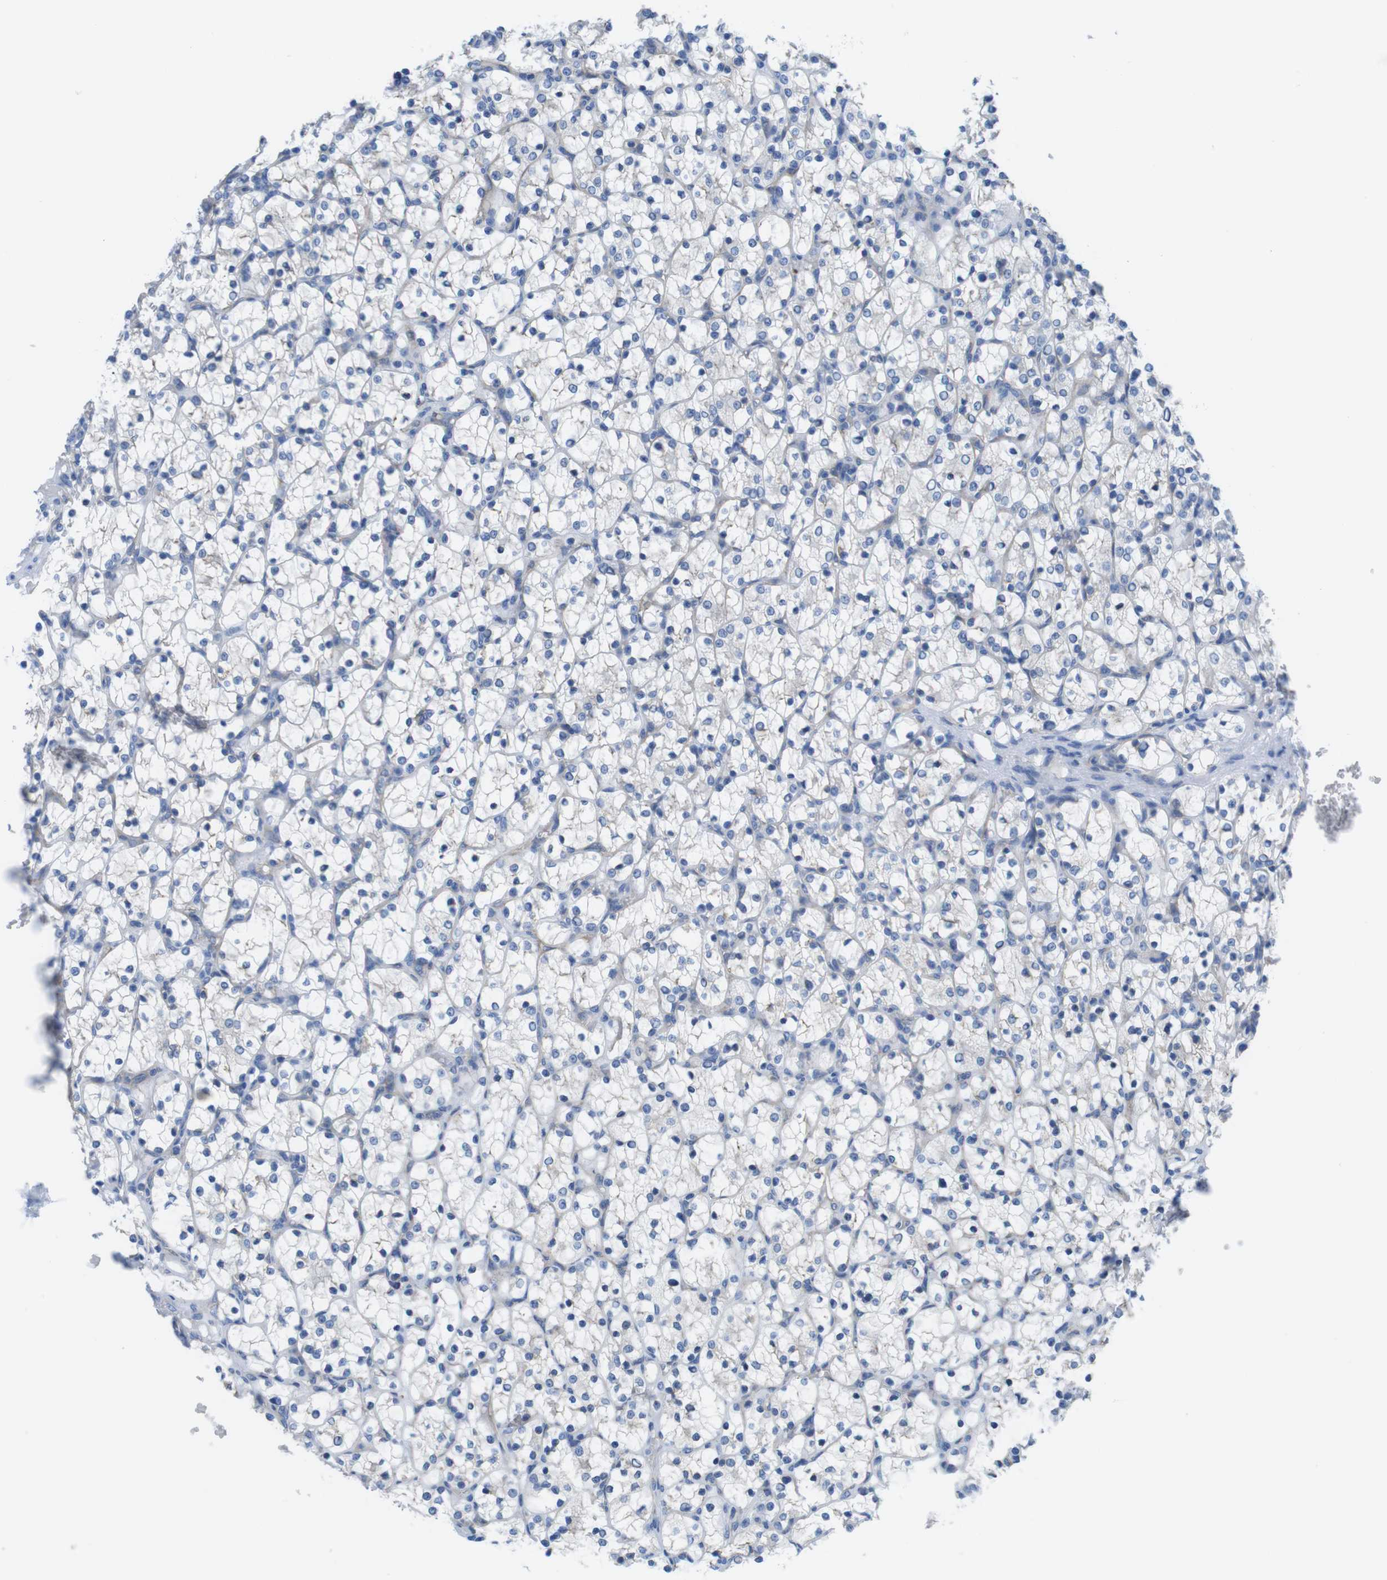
{"staining": {"intensity": "negative", "quantity": "none", "location": "none"}, "tissue": "renal cancer", "cell_type": "Tumor cells", "image_type": "cancer", "snomed": [{"axis": "morphology", "description": "Adenocarcinoma, NOS"}, {"axis": "topography", "description": "Kidney"}], "caption": "A photomicrograph of adenocarcinoma (renal) stained for a protein demonstrates no brown staining in tumor cells. Brightfield microscopy of IHC stained with DAB (brown) and hematoxylin (blue), captured at high magnification.", "gene": "CDH8", "patient": {"sex": "female", "age": 69}}